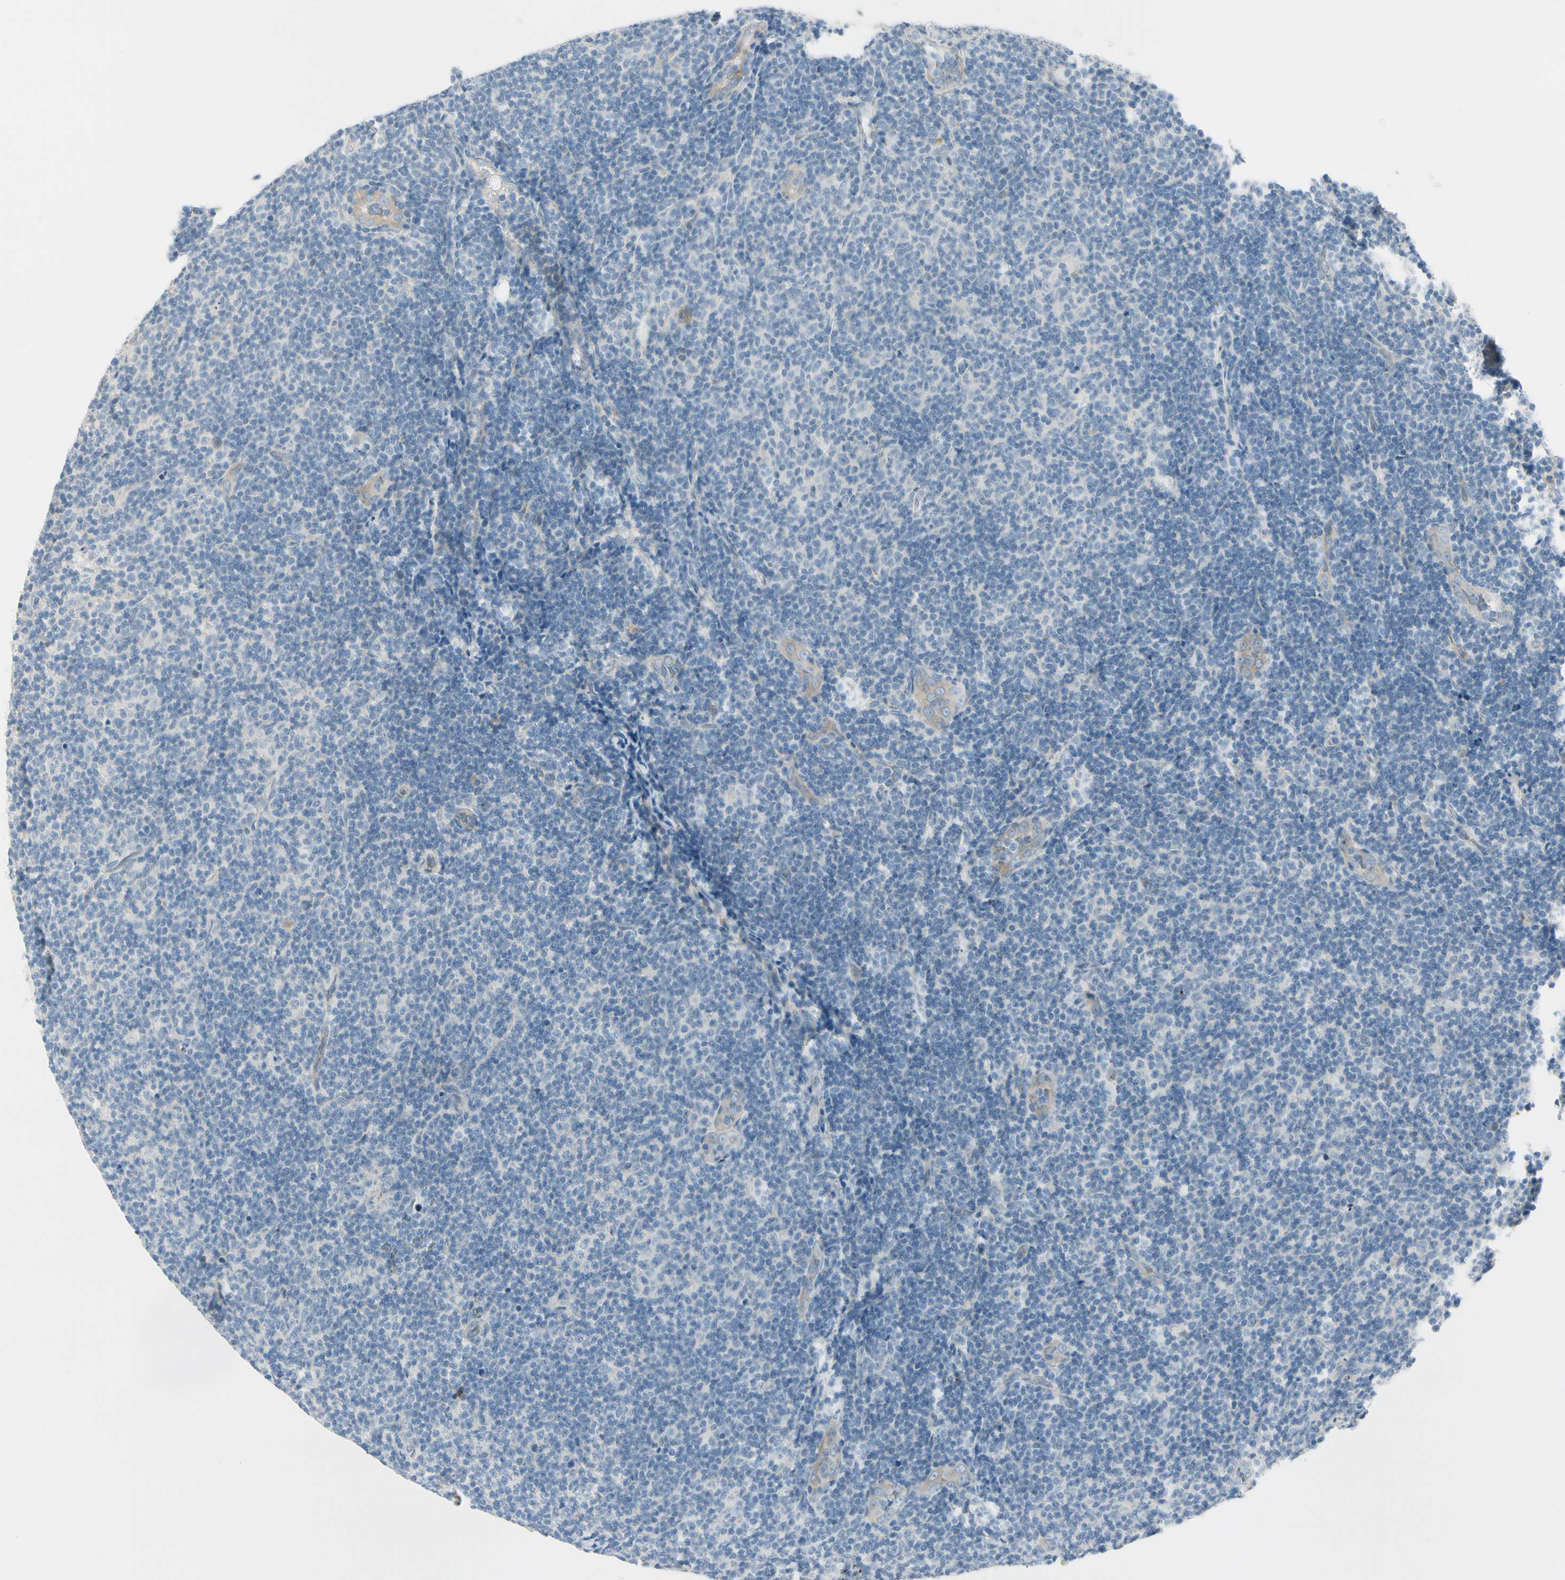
{"staining": {"intensity": "negative", "quantity": "none", "location": "none"}, "tissue": "lymphoma", "cell_type": "Tumor cells", "image_type": "cancer", "snomed": [{"axis": "morphology", "description": "Malignant lymphoma, non-Hodgkin's type, Low grade"}, {"axis": "topography", "description": "Lymph node"}], "caption": "Tumor cells show no significant positivity in lymphoma.", "gene": "ITGA3", "patient": {"sex": "male", "age": 83}}